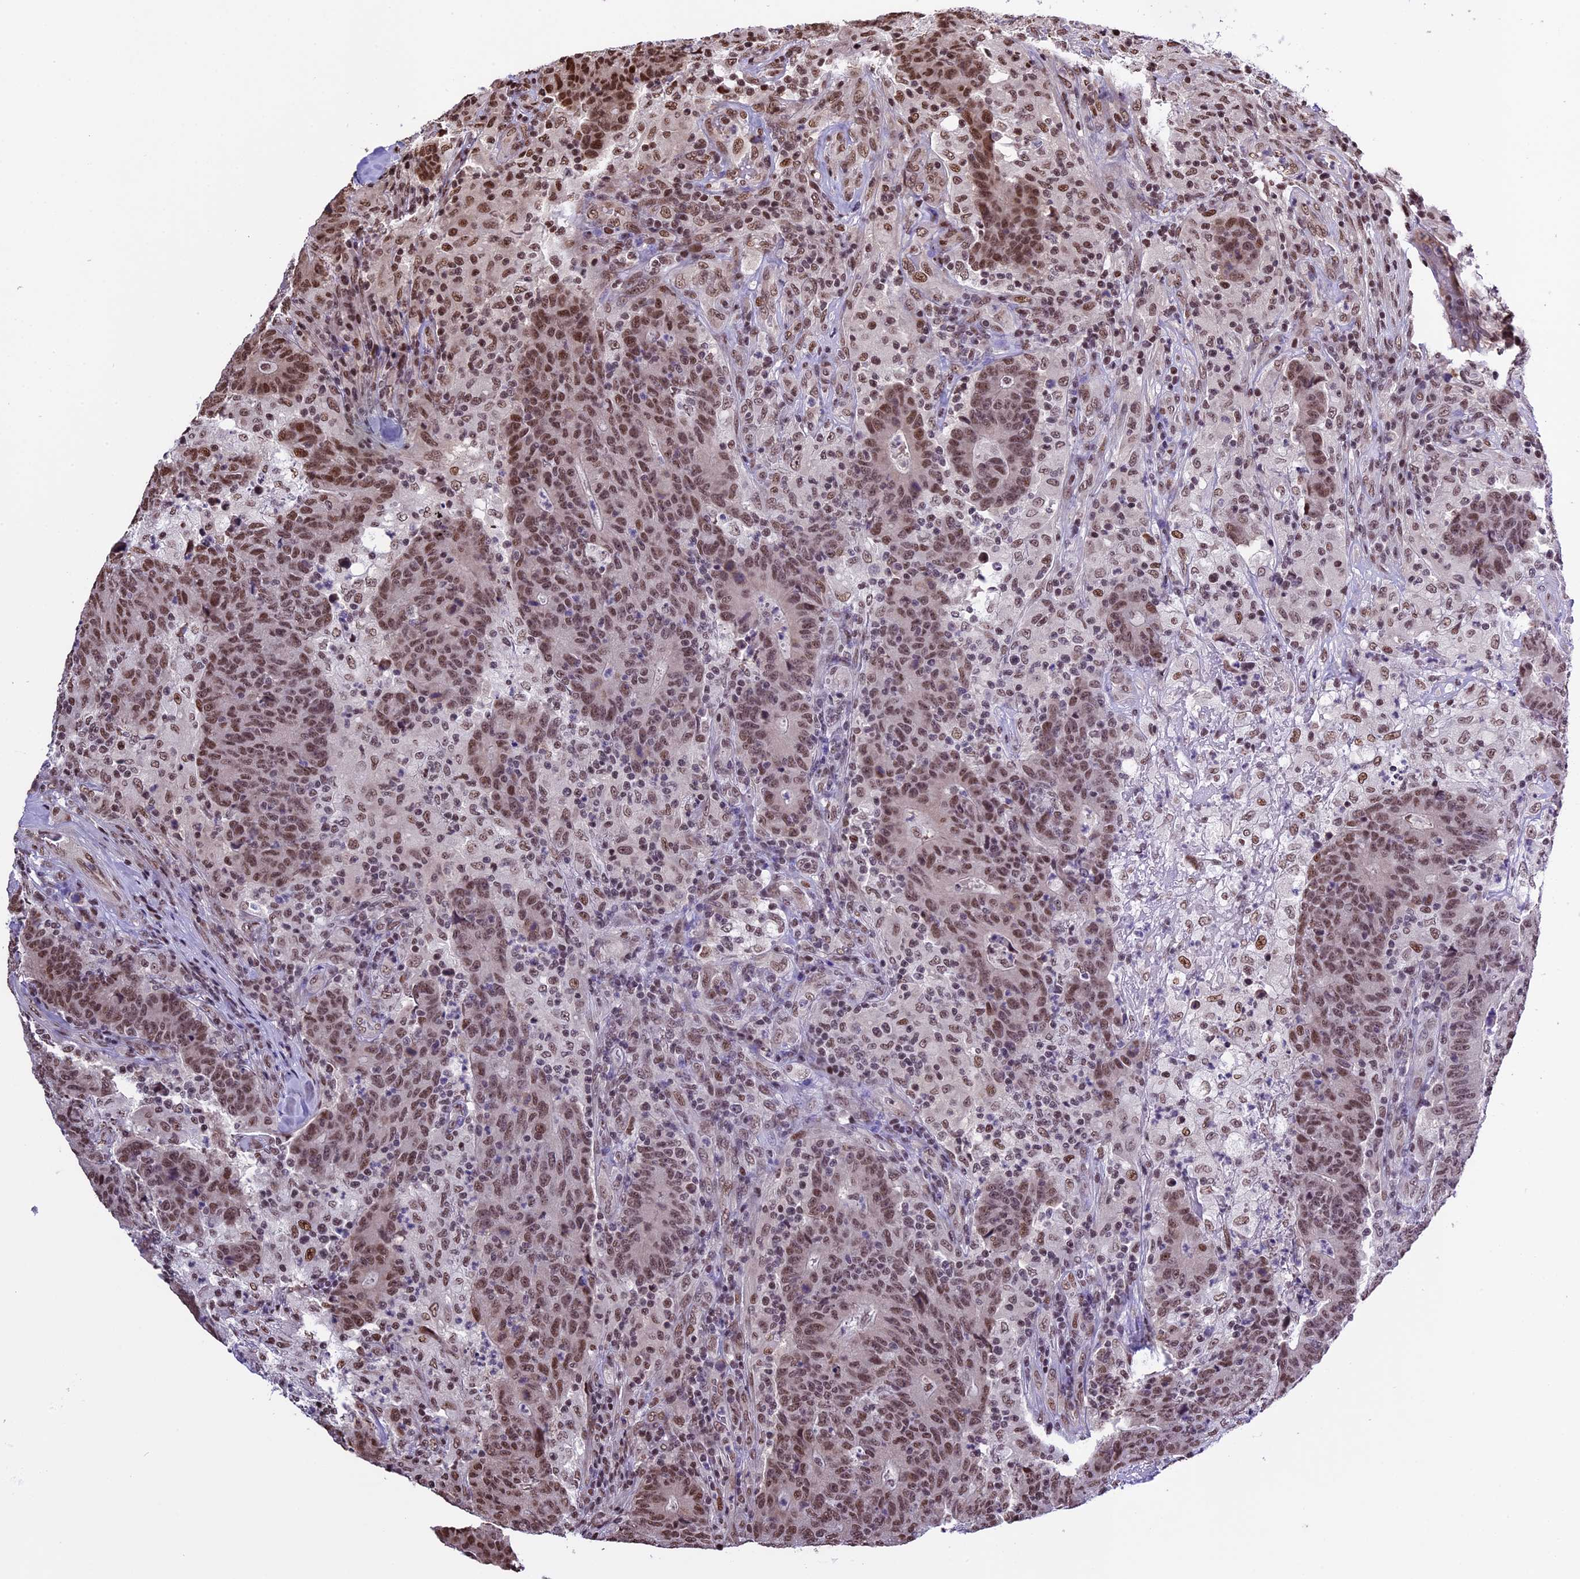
{"staining": {"intensity": "moderate", "quantity": ">75%", "location": "nuclear"}, "tissue": "colorectal cancer", "cell_type": "Tumor cells", "image_type": "cancer", "snomed": [{"axis": "morphology", "description": "Adenocarcinoma, NOS"}, {"axis": "topography", "description": "Colon"}], "caption": "Immunohistochemical staining of colorectal cancer (adenocarcinoma) exhibits medium levels of moderate nuclear protein positivity in about >75% of tumor cells.", "gene": "POLR3E", "patient": {"sex": "female", "age": 75}}